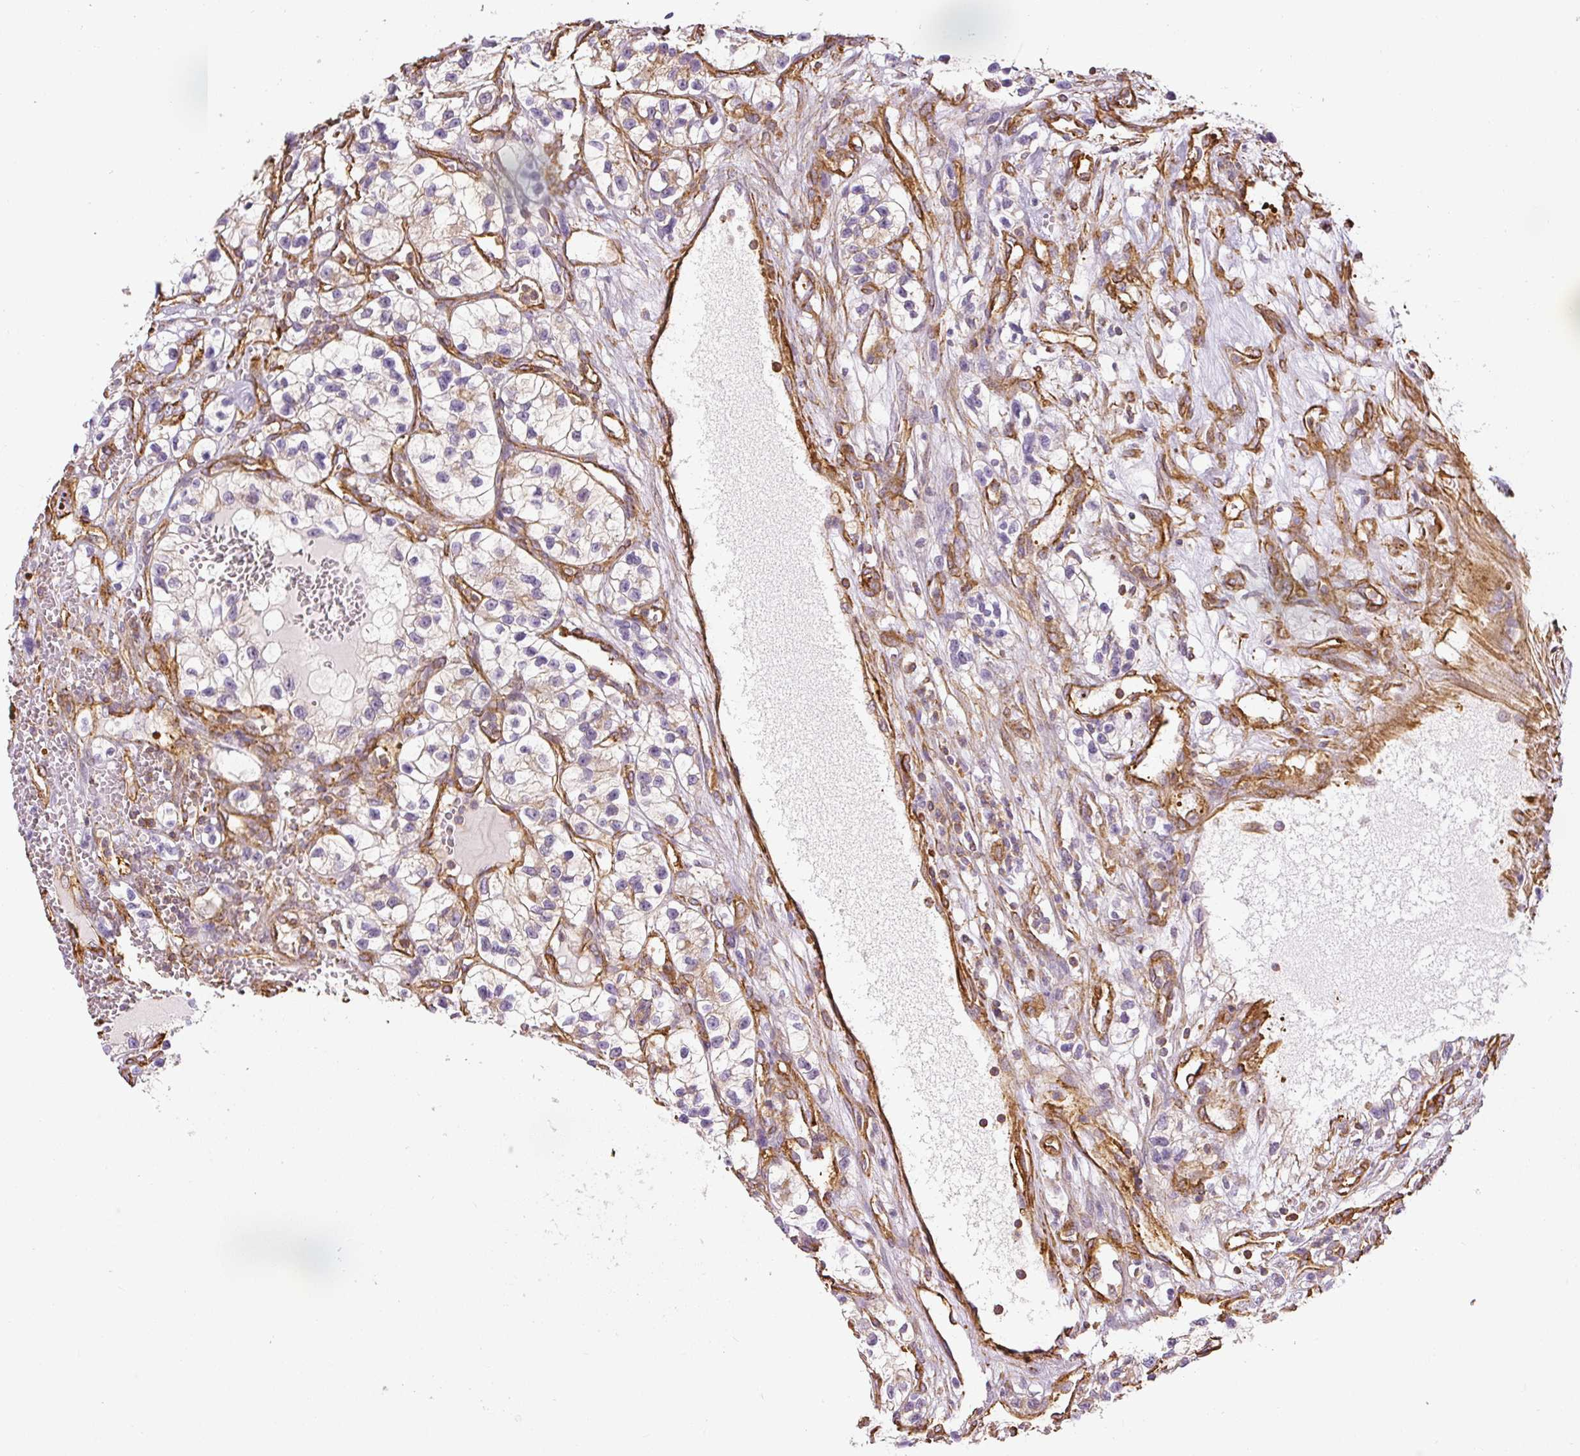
{"staining": {"intensity": "negative", "quantity": "none", "location": "none"}, "tissue": "renal cancer", "cell_type": "Tumor cells", "image_type": "cancer", "snomed": [{"axis": "morphology", "description": "Adenocarcinoma, NOS"}, {"axis": "topography", "description": "Kidney"}], "caption": "DAB immunohistochemical staining of renal cancer (adenocarcinoma) demonstrates no significant positivity in tumor cells. (DAB IHC visualized using brightfield microscopy, high magnification).", "gene": "MYL12A", "patient": {"sex": "female", "age": 57}}